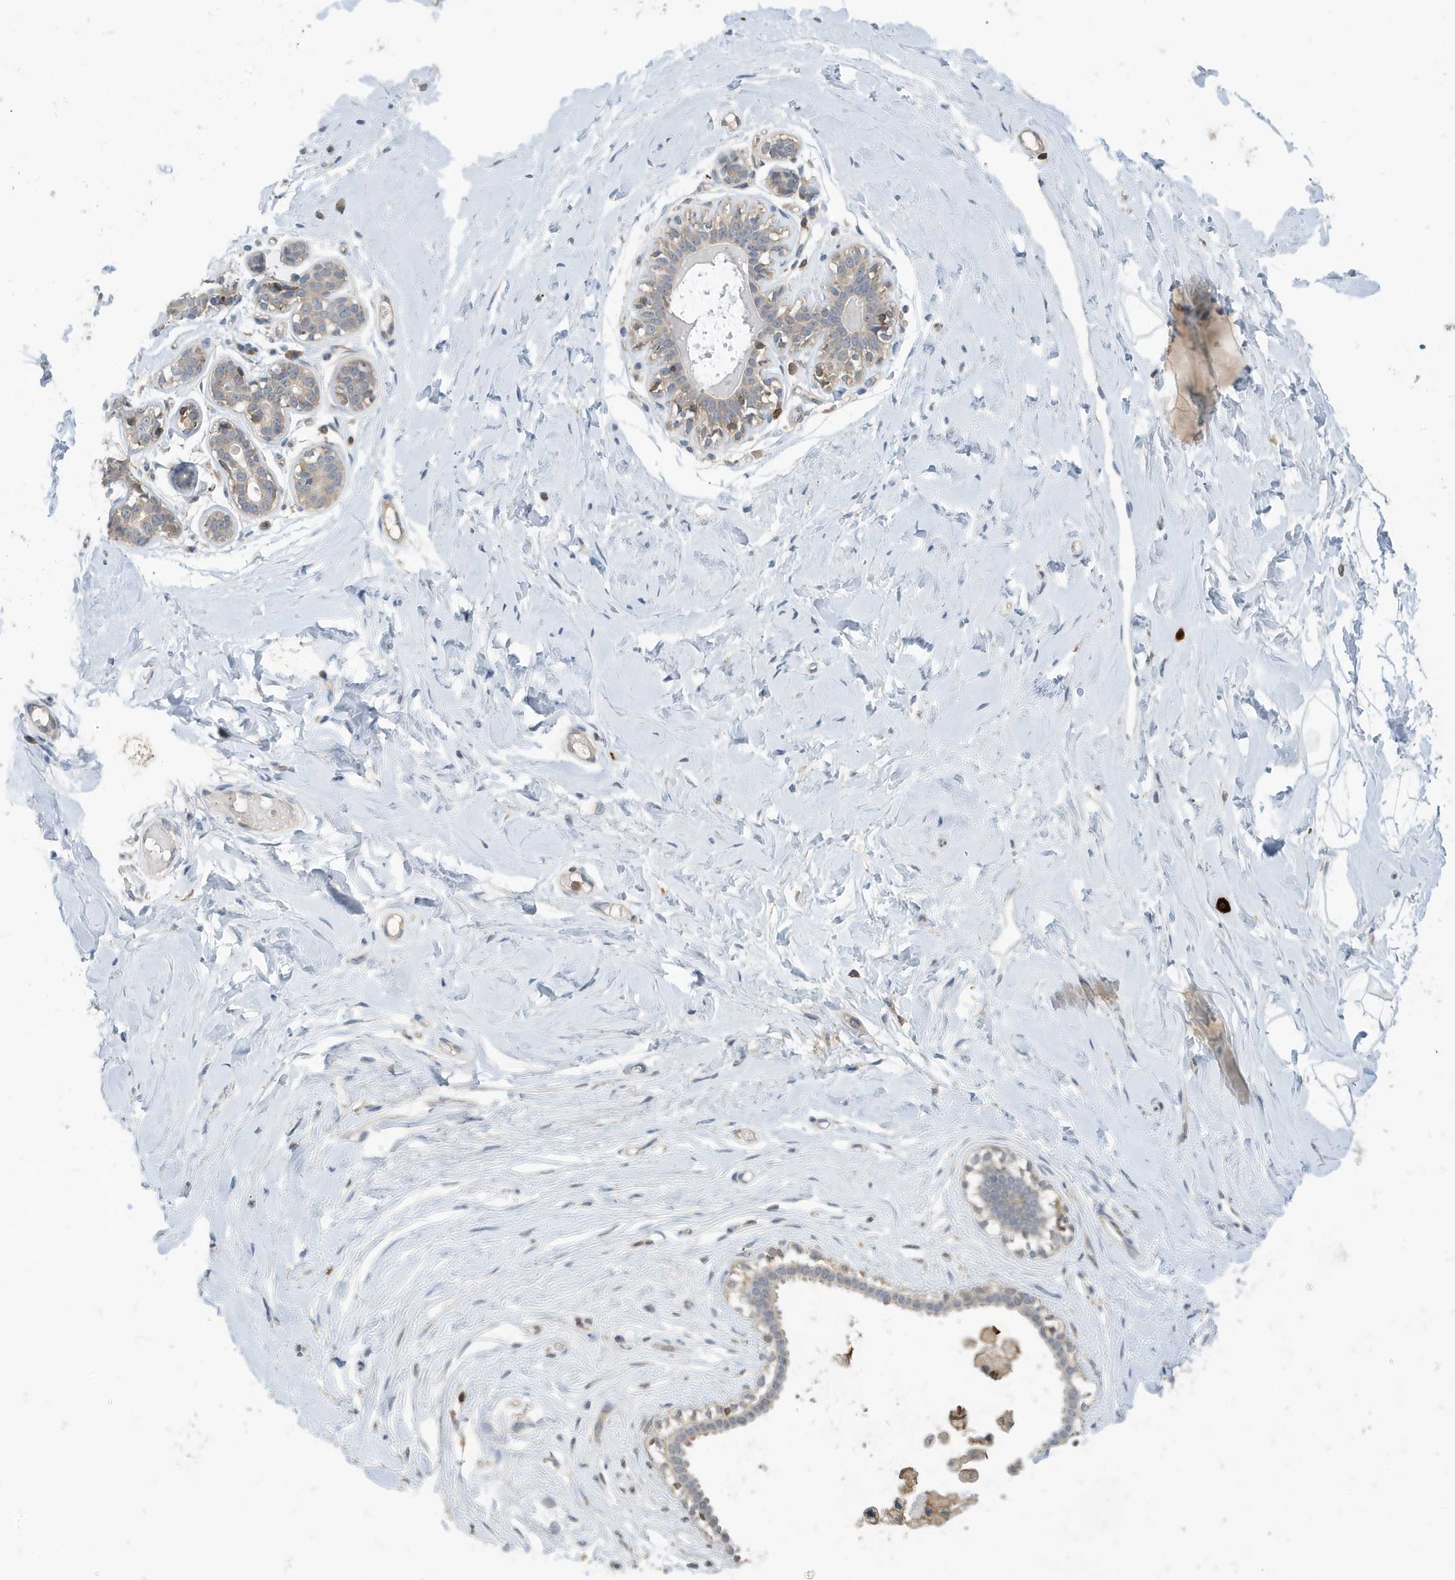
{"staining": {"intensity": "negative", "quantity": "none", "location": "none"}, "tissue": "breast", "cell_type": "Adipocytes", "image_type": "normal", "snomed": [{"axis": "morphology", "description": "Normal tissue, NOS"}, {"axis": "morphology", "description": "Adenoma, NOS"}, {"axis": "topography", "description": "Breast"}], "caption": "An immunohistochemistry (IHC) histopathology image of normal breast is shown. There is no staining in adipocytes of breast.", "gene": "NSUN3", "patient": {"sex": "female", "age": 23}}